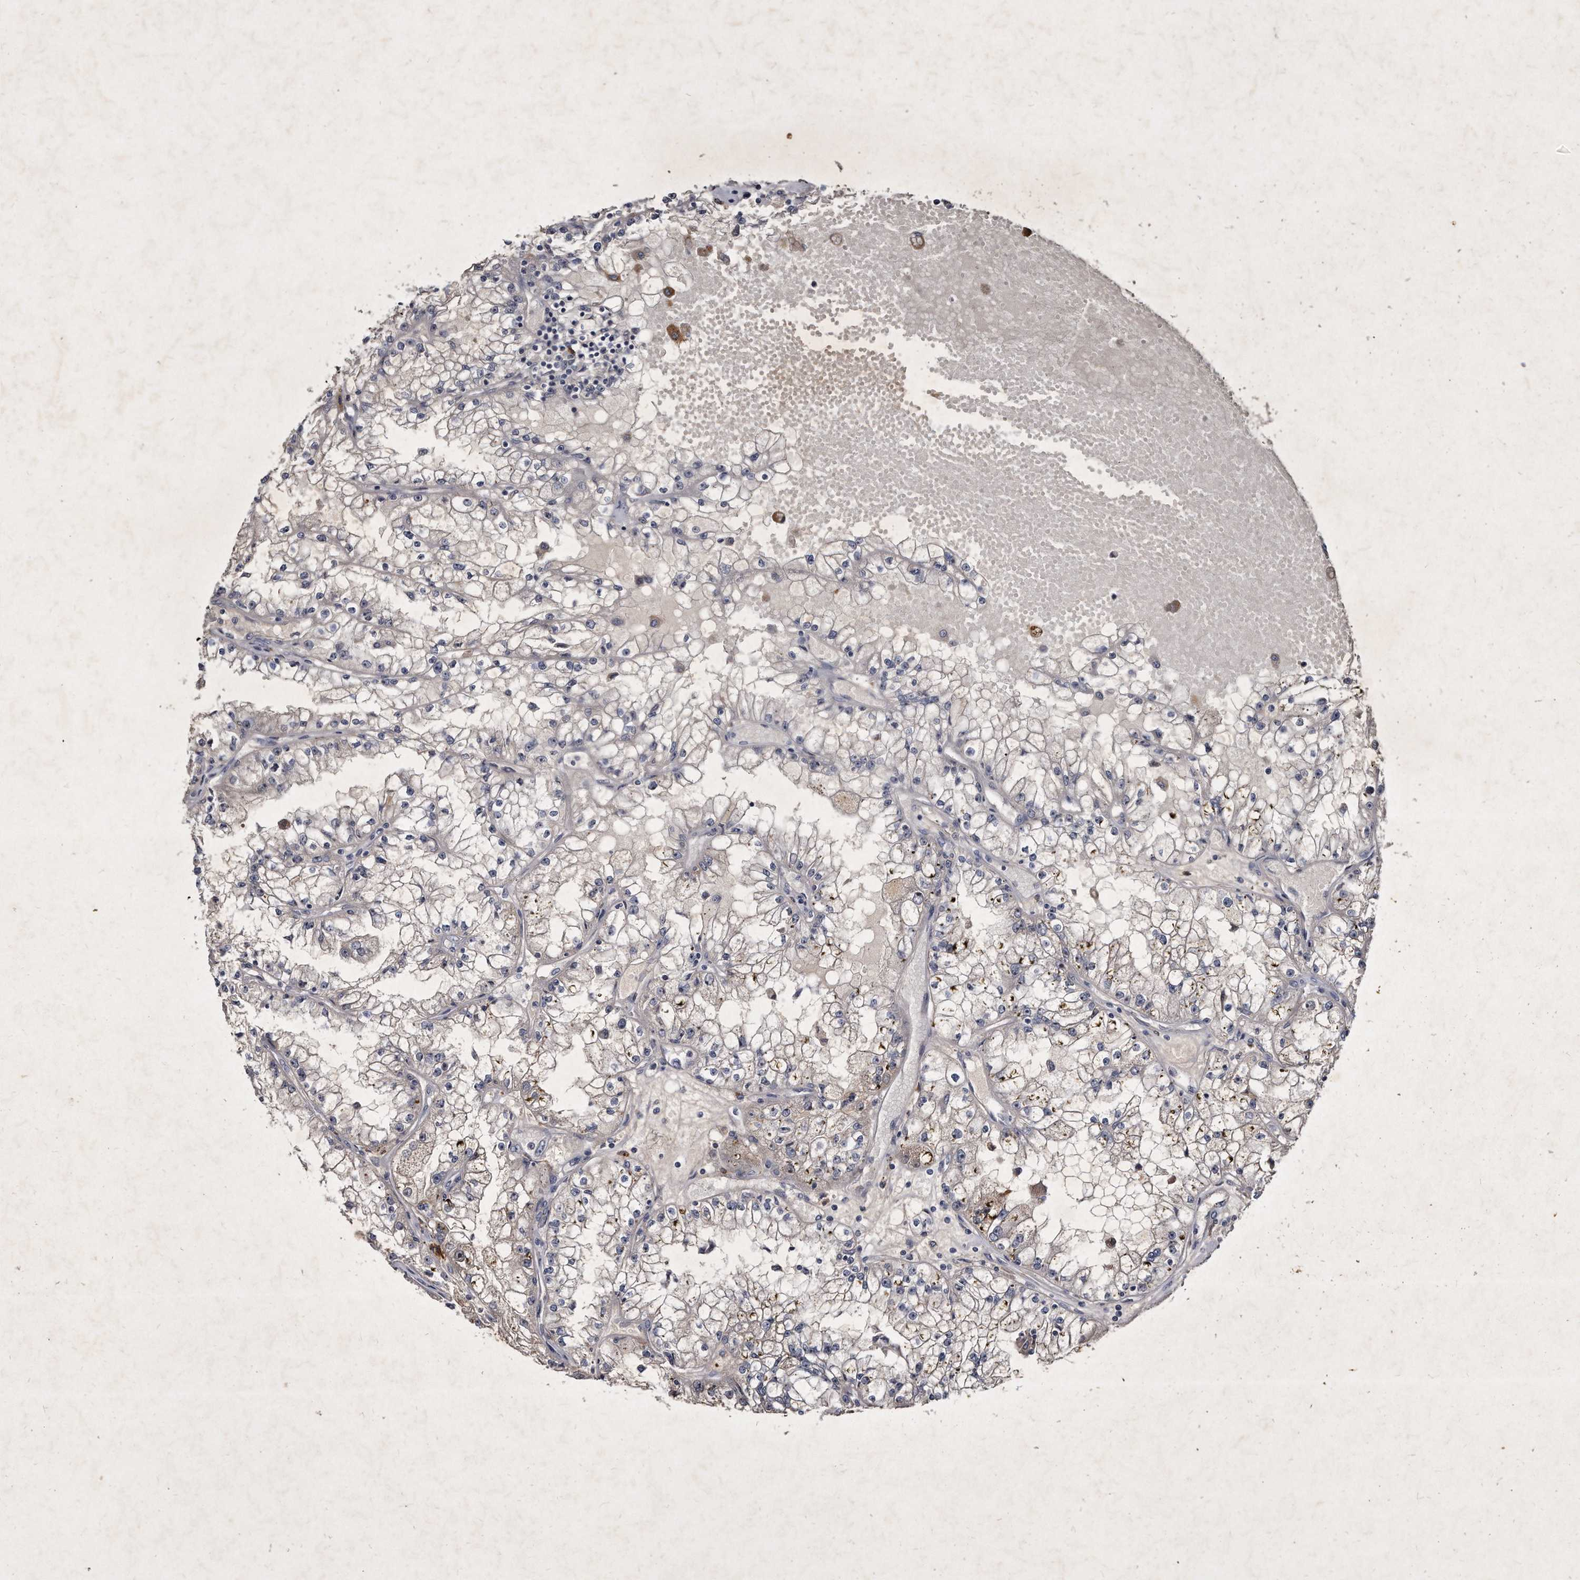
{"staining": {"intensity": "weak", "quantity": "<25%", "location": "cytoplasmic/membranous"}, "tissue": "renal cancer", "cell_type": "Tumor cells", "image_type": "cancer", "snomed": [{"axis": "morphology", "description": "Adenocarcinoma, NOS"}, {"axis": "topography", "description": "Kidney"}], "caption": "This is a micrograph of immunohistochemistry (IHC) staining of renal cancer, which shows no staining in tumor cells.", "gene": "KLHDC3", "patient": {"sex": "male", "age": 56}}